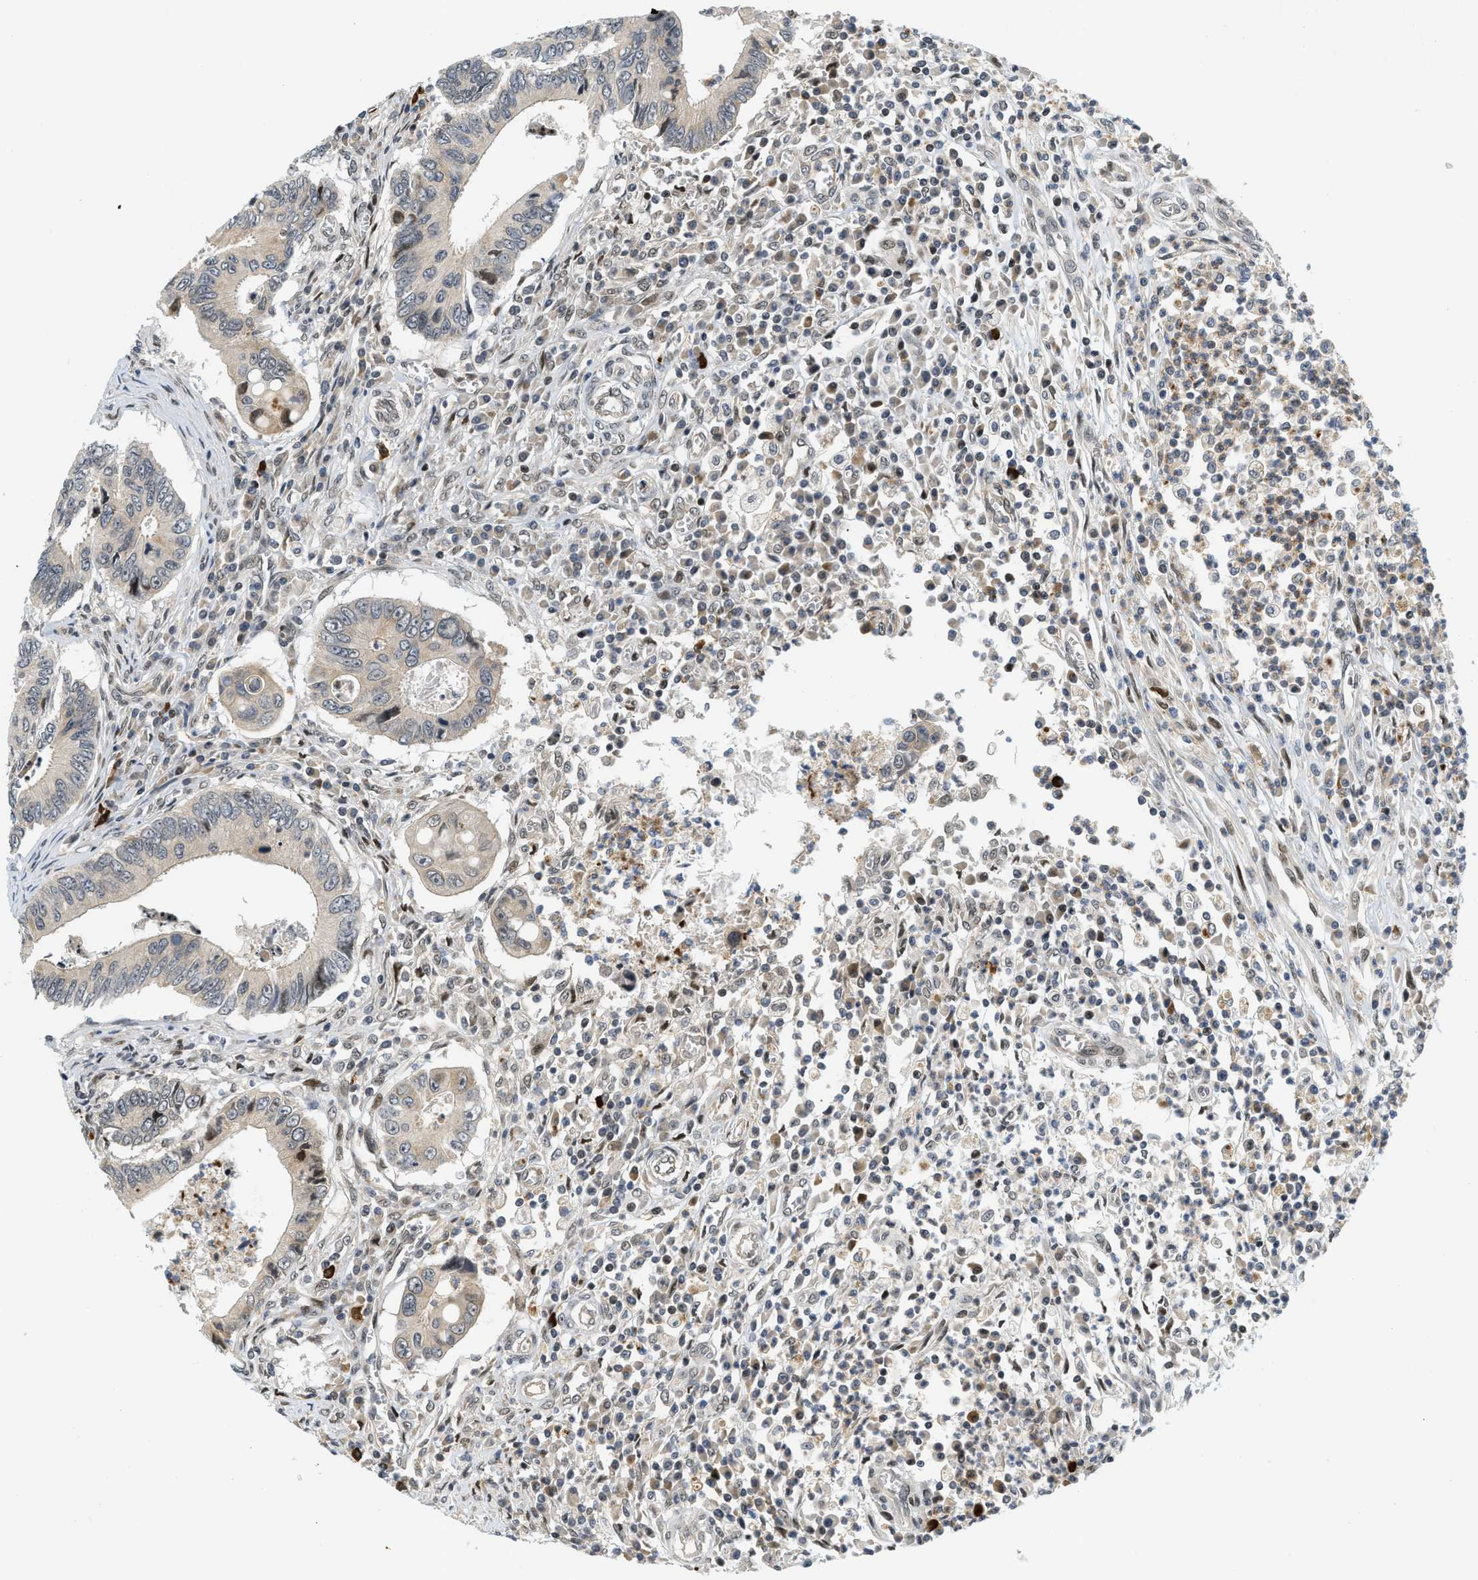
{"staining": {"intensity": "weak", "quantity": "<25%", "location": "cytoplasmic/membranous"}, "tissue": "colorectal cancer", "cell_type": "Tumor cells", "image_type": "cancer", "snomed": [{"axis": "morphology", "description": "Inflammation, NOS"}, {"axis": "morphology", "description": "Adenocarcinoma, NOS"}, {"axis": "topography", "description": "Colon"}], "caption": "Colorectal cancer (adenocarcinoma) stained for a protein using immunohistochemistry (IHC) demonstrates no staining tumor cells.", "gene": "KMT2A", "patient": {"sex": "male", "age": 72}}